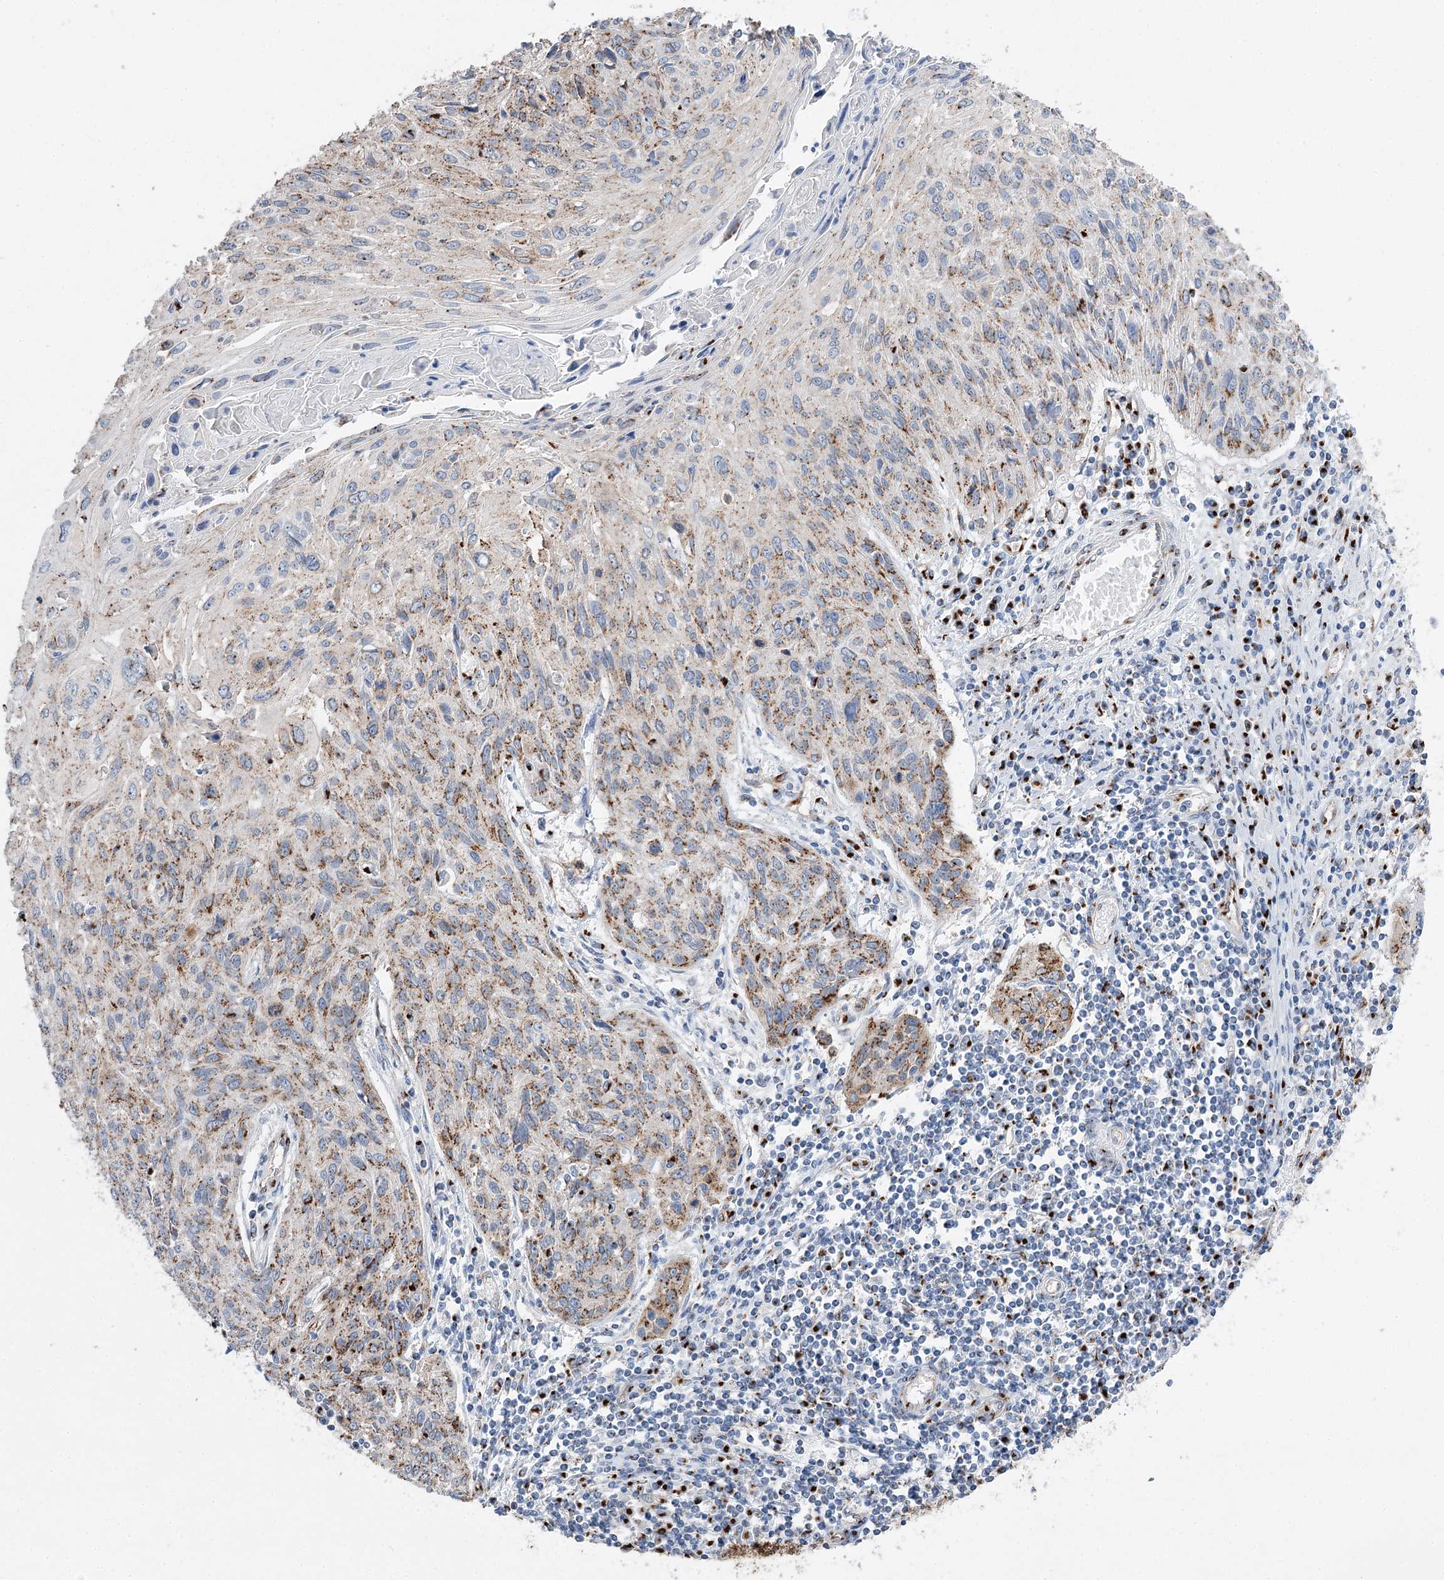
{"staining": {"intensity": "moderate", "quantity": ">75%", "location": "cytoplasmic/membranous"}, "tissue": "cervical cancer", "cell_type": "Tumor cells", "image_type": "cancer", "snomed": [{"axis": "morphology", "description": "Squamous cell carcinoma, NOS"}, {"axis": "topography", "description": "Cervix"}], "caption": "An image of human cervical cancer (squamous cell carcinoma) stained for a protein demonstrates moderate cytoplasmic/membranous brown staining in tumor cells.", "gene": "TMEM165", "patient": {"sex": "female", "age": 51}}